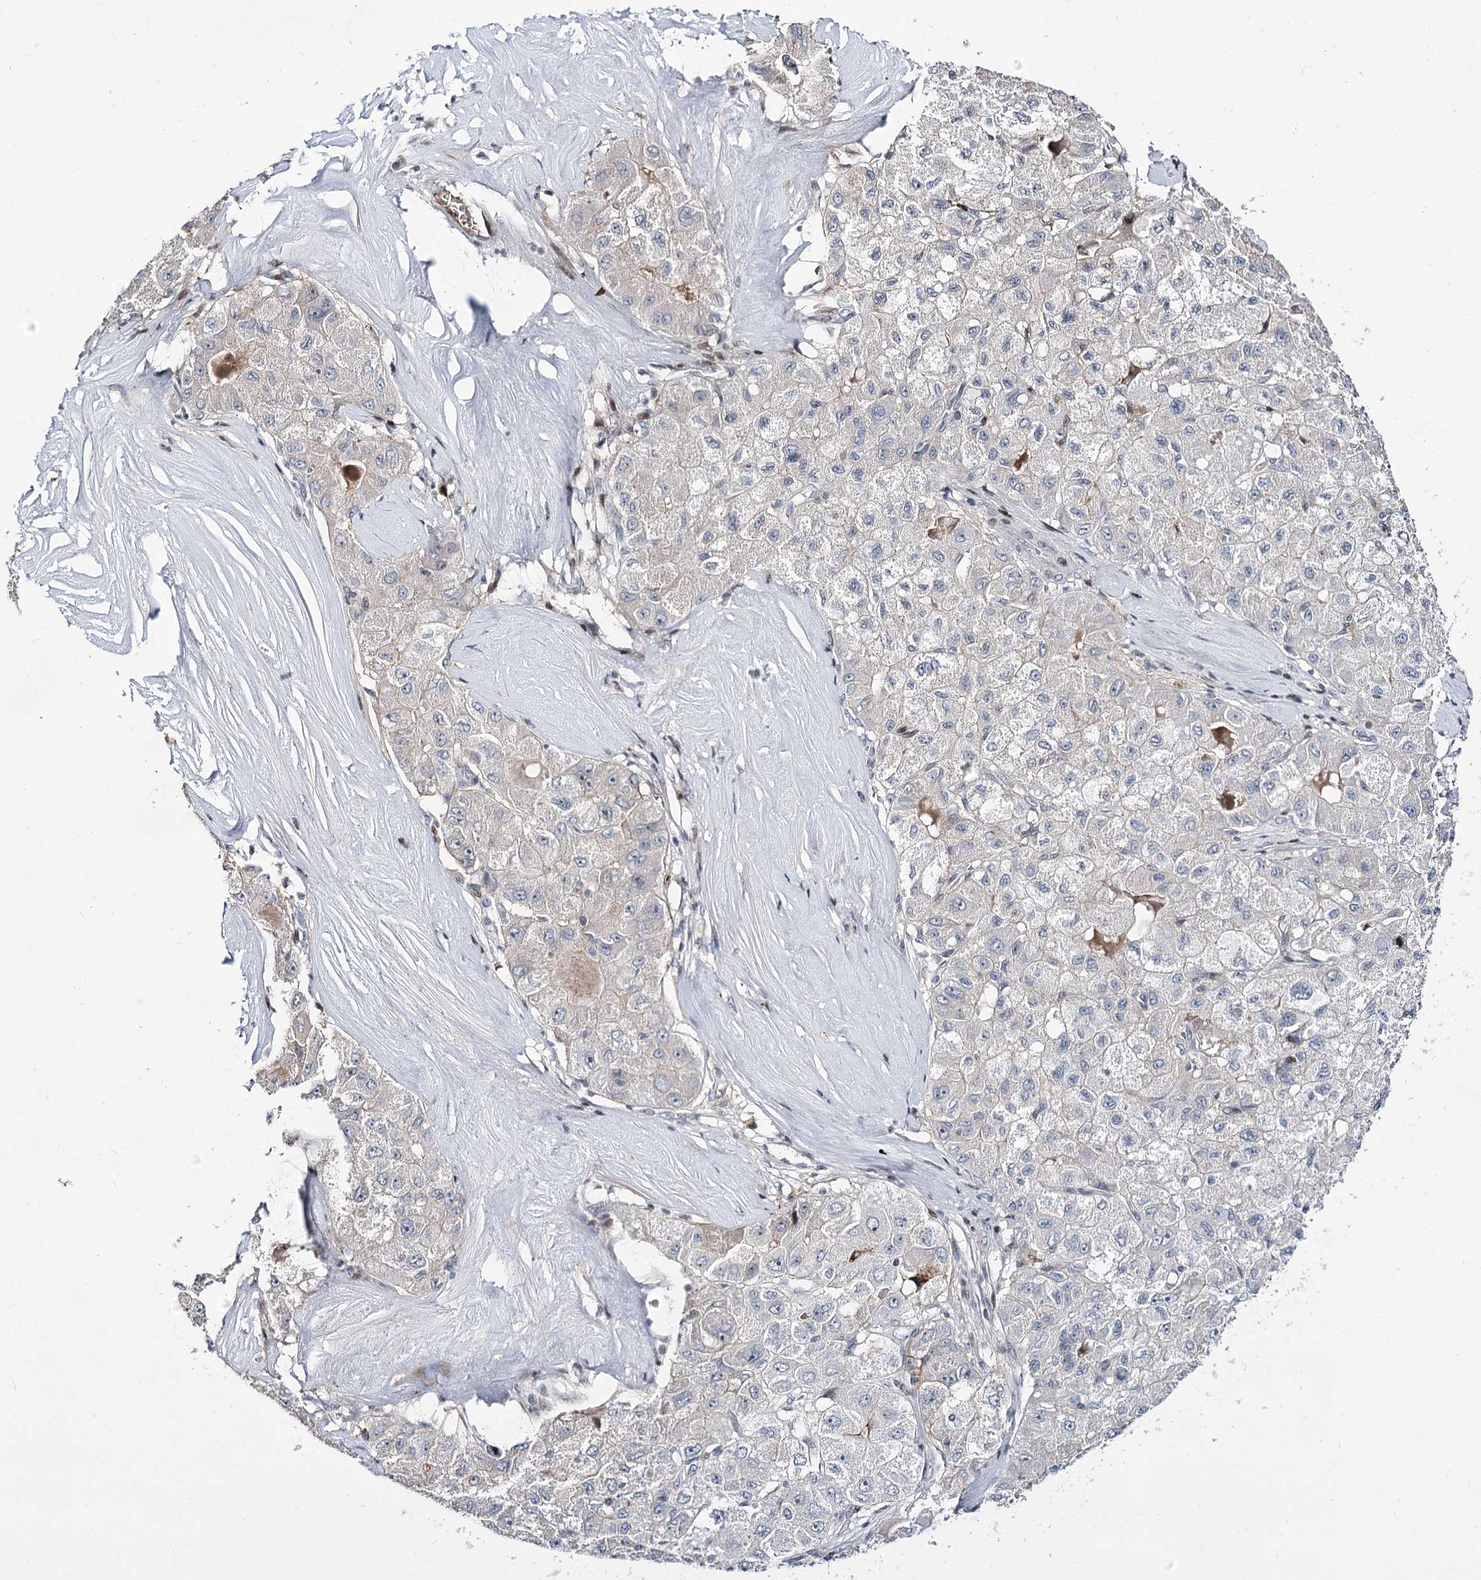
{"staining": {"intensity": "negative", "quantity": "none", "location": "none"}, "tissue": "liver cancer", "cell_type": "Tumor cells", "image_type": "cancer", "snomed": [{"axis": "morphology", "description": "Carcinoma, Hepatocellular, NOS"}, {"axis": "topography", "description": "Liver"}], "caption": "This is an immunohistochemistry (IHC) histopathology image of human liver cancer (hepatocellular carcinoma). There is no staining in tumor cells.", "gene": "ITFG2", "patient": {"sex": "male", "age": 80}}